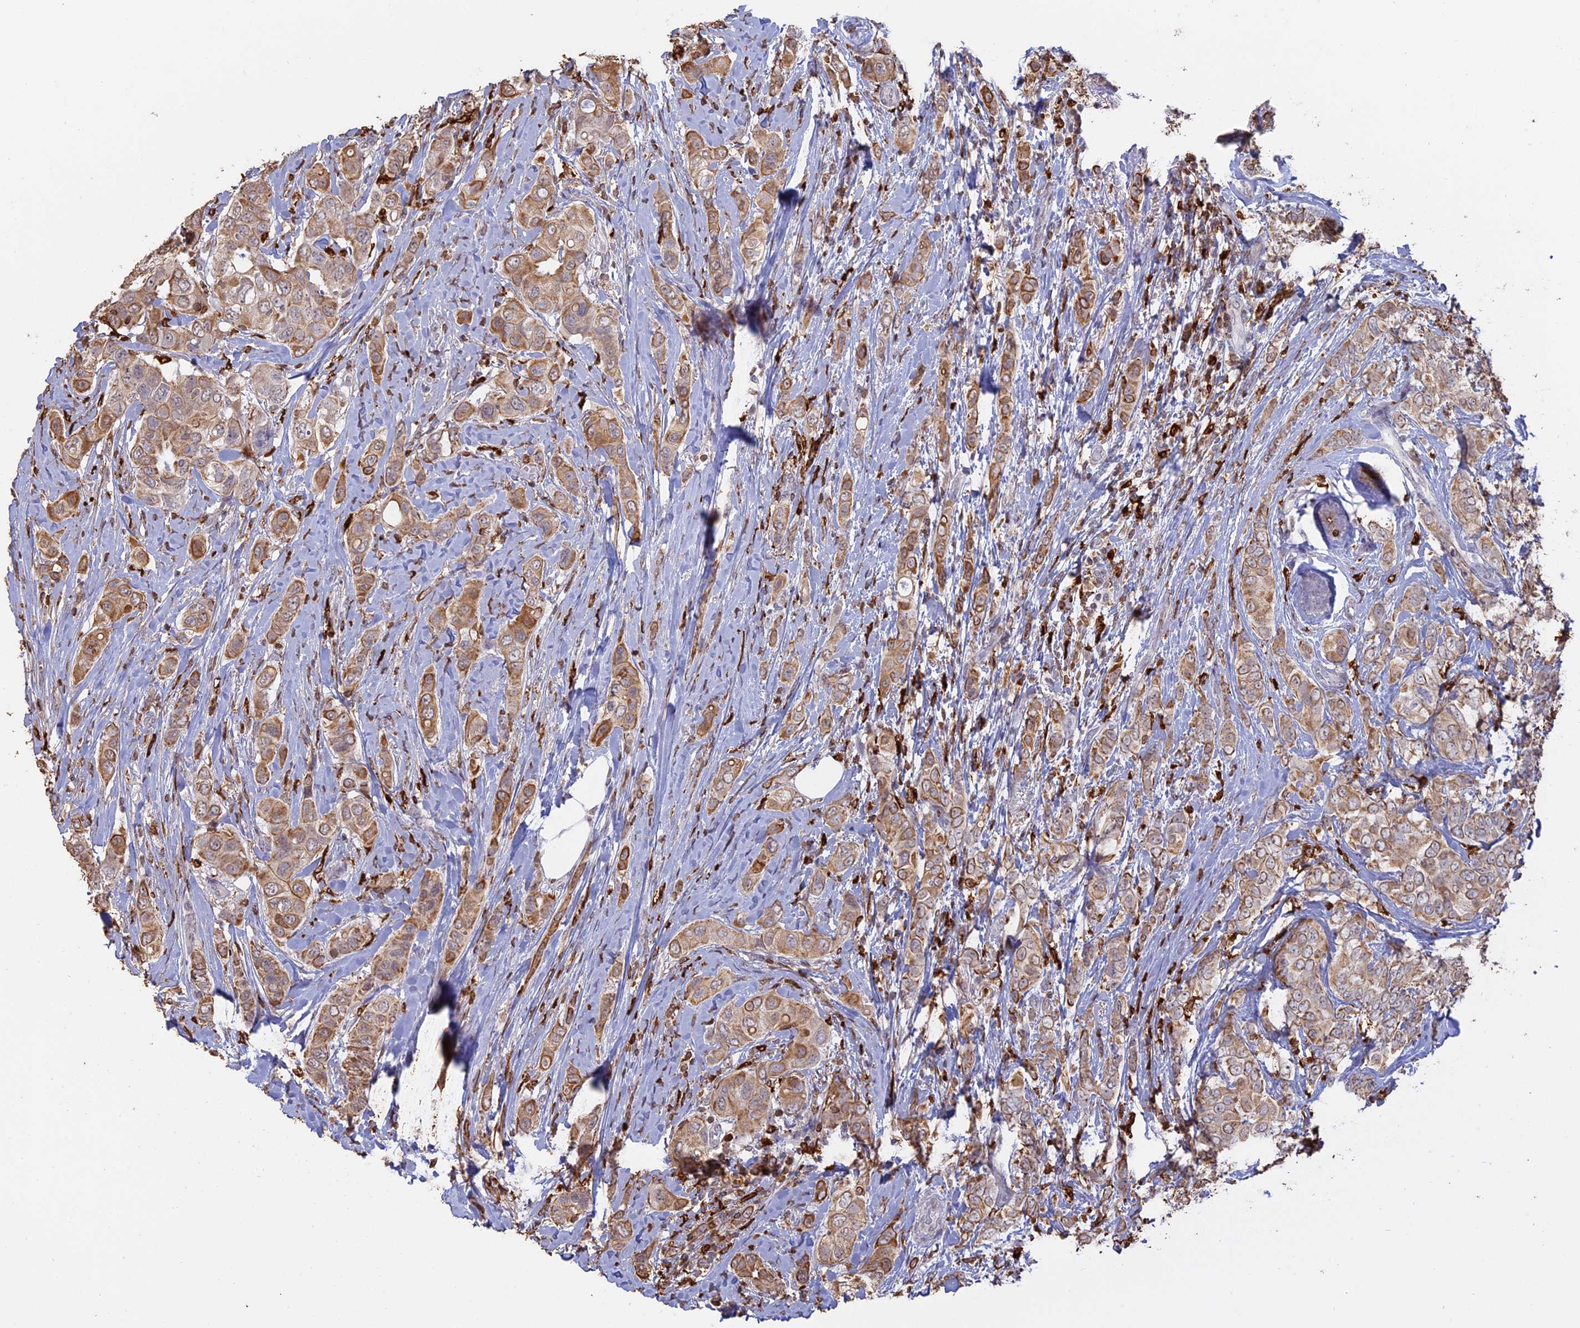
{"staining": {"intensity": "moderate", "quantity": ">75%", "location": "cytoplasmic/membranous"}, "tissue": "breast cancer", "cell_type": "Tumor cells", "image_type": "cancer", "snomed": [{"axis": "morphology", "description": "Lobular carcinoma"}, {"axis": "topography", "description": "Breast"}], "caption": "Breast cancer tissue reveals moderate cytoplasmic/membranous staining in approximately >75% of tumor cells", "gene": "APOBR", "patient": {"sex": "female", "age": 51}}